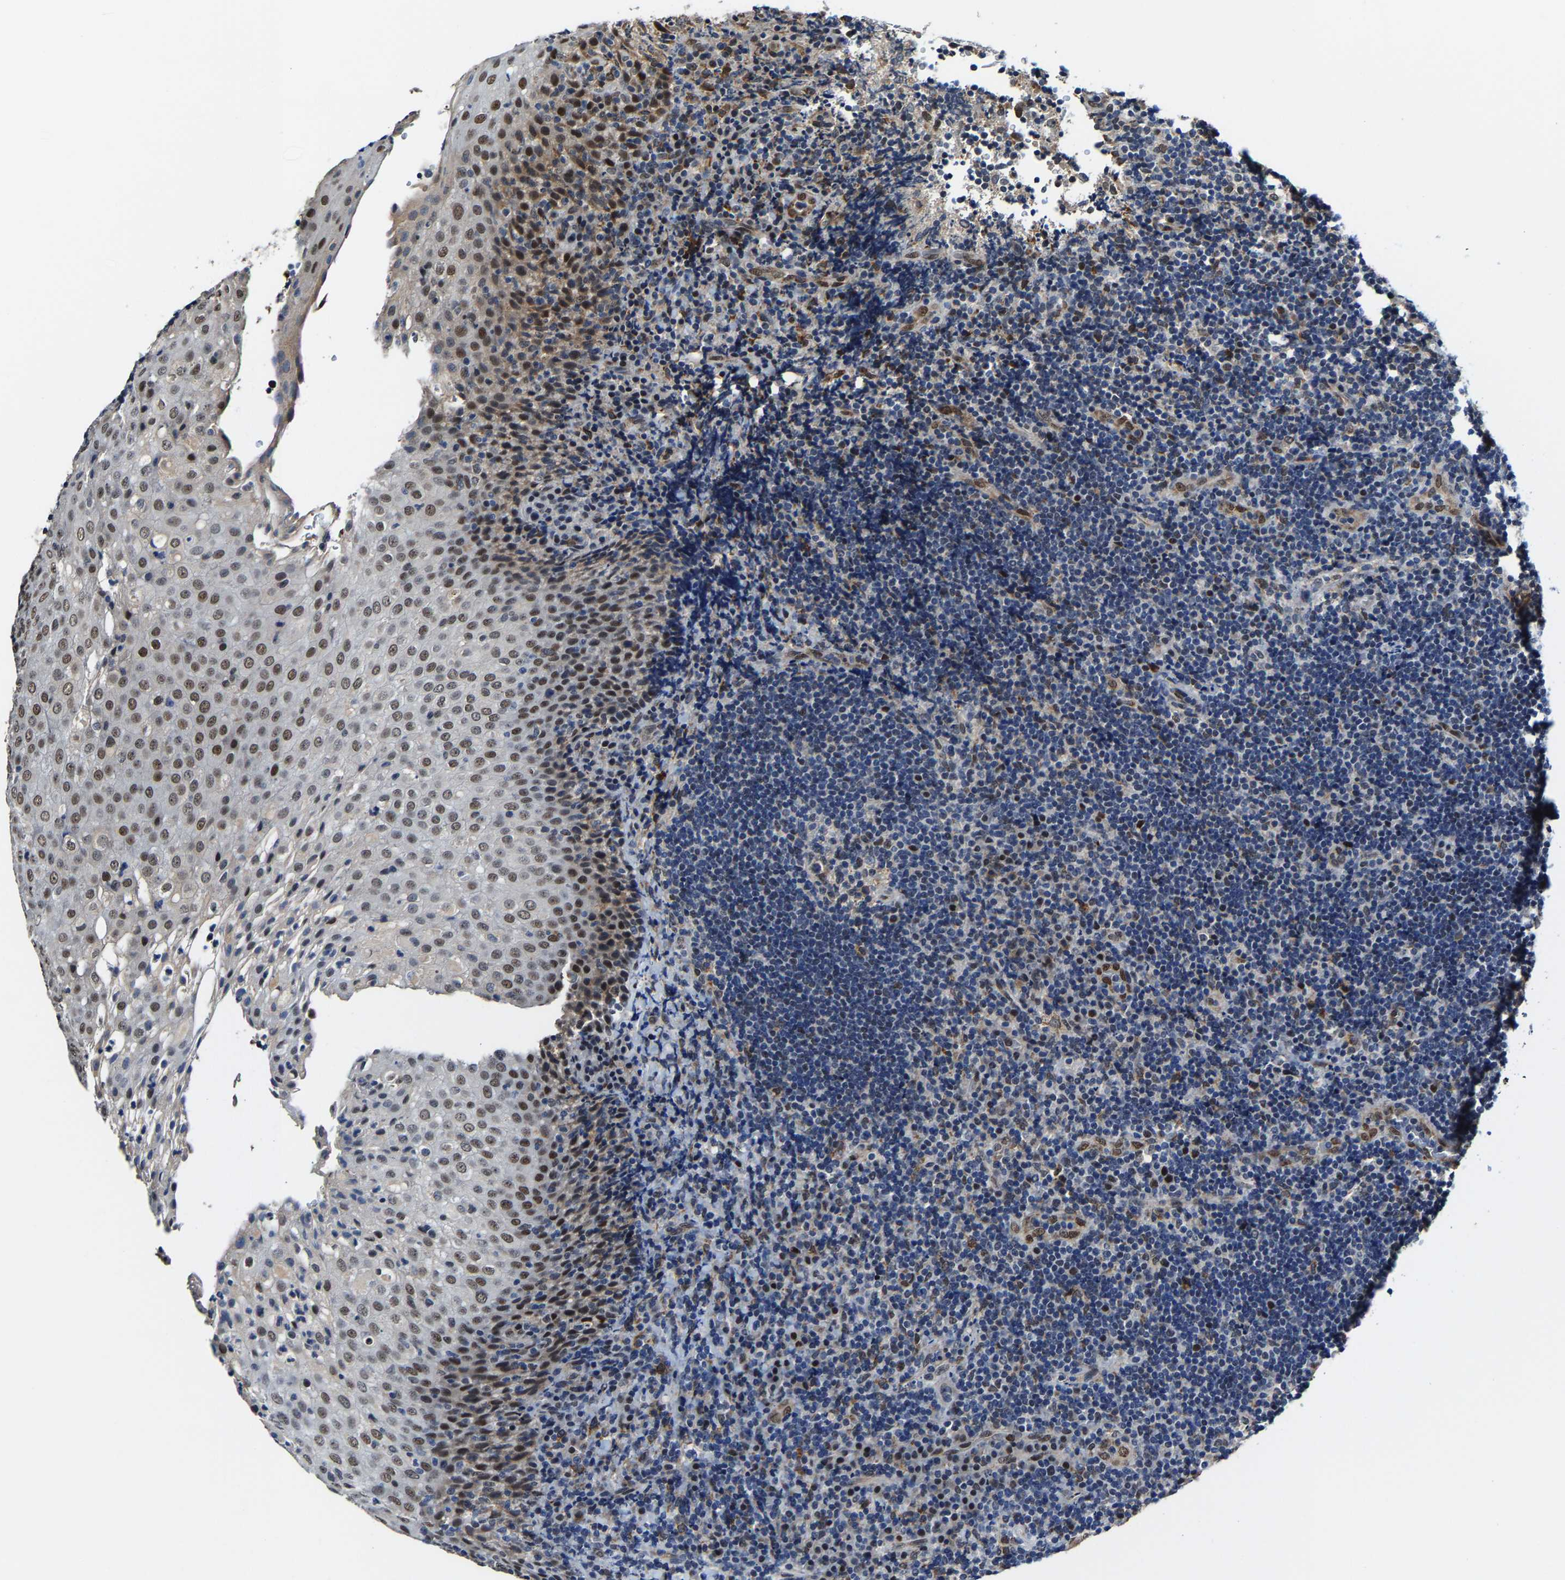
{"staining": {"intensity": "weak", "quantity": "<25%", "location": "nuclear"}, "tissue": "lymphoma", "cell_type": "Tumor cells", "image_type": "cancer", "snomed": [{"axis": "morphology", "description": "Malignant lymphoma, non-Hodgkin's type, High grade"}, {"axis": "topography", "description": "Tonsil"}], "caption": "This is an immunohistochemistry photomicrograph of human high-grade malignant lymphoma, non-Hodgkin's type. There is no positivity in tumor cells.", "gene": "METTL1", "patient": {"sex": "female", "age": 36}}